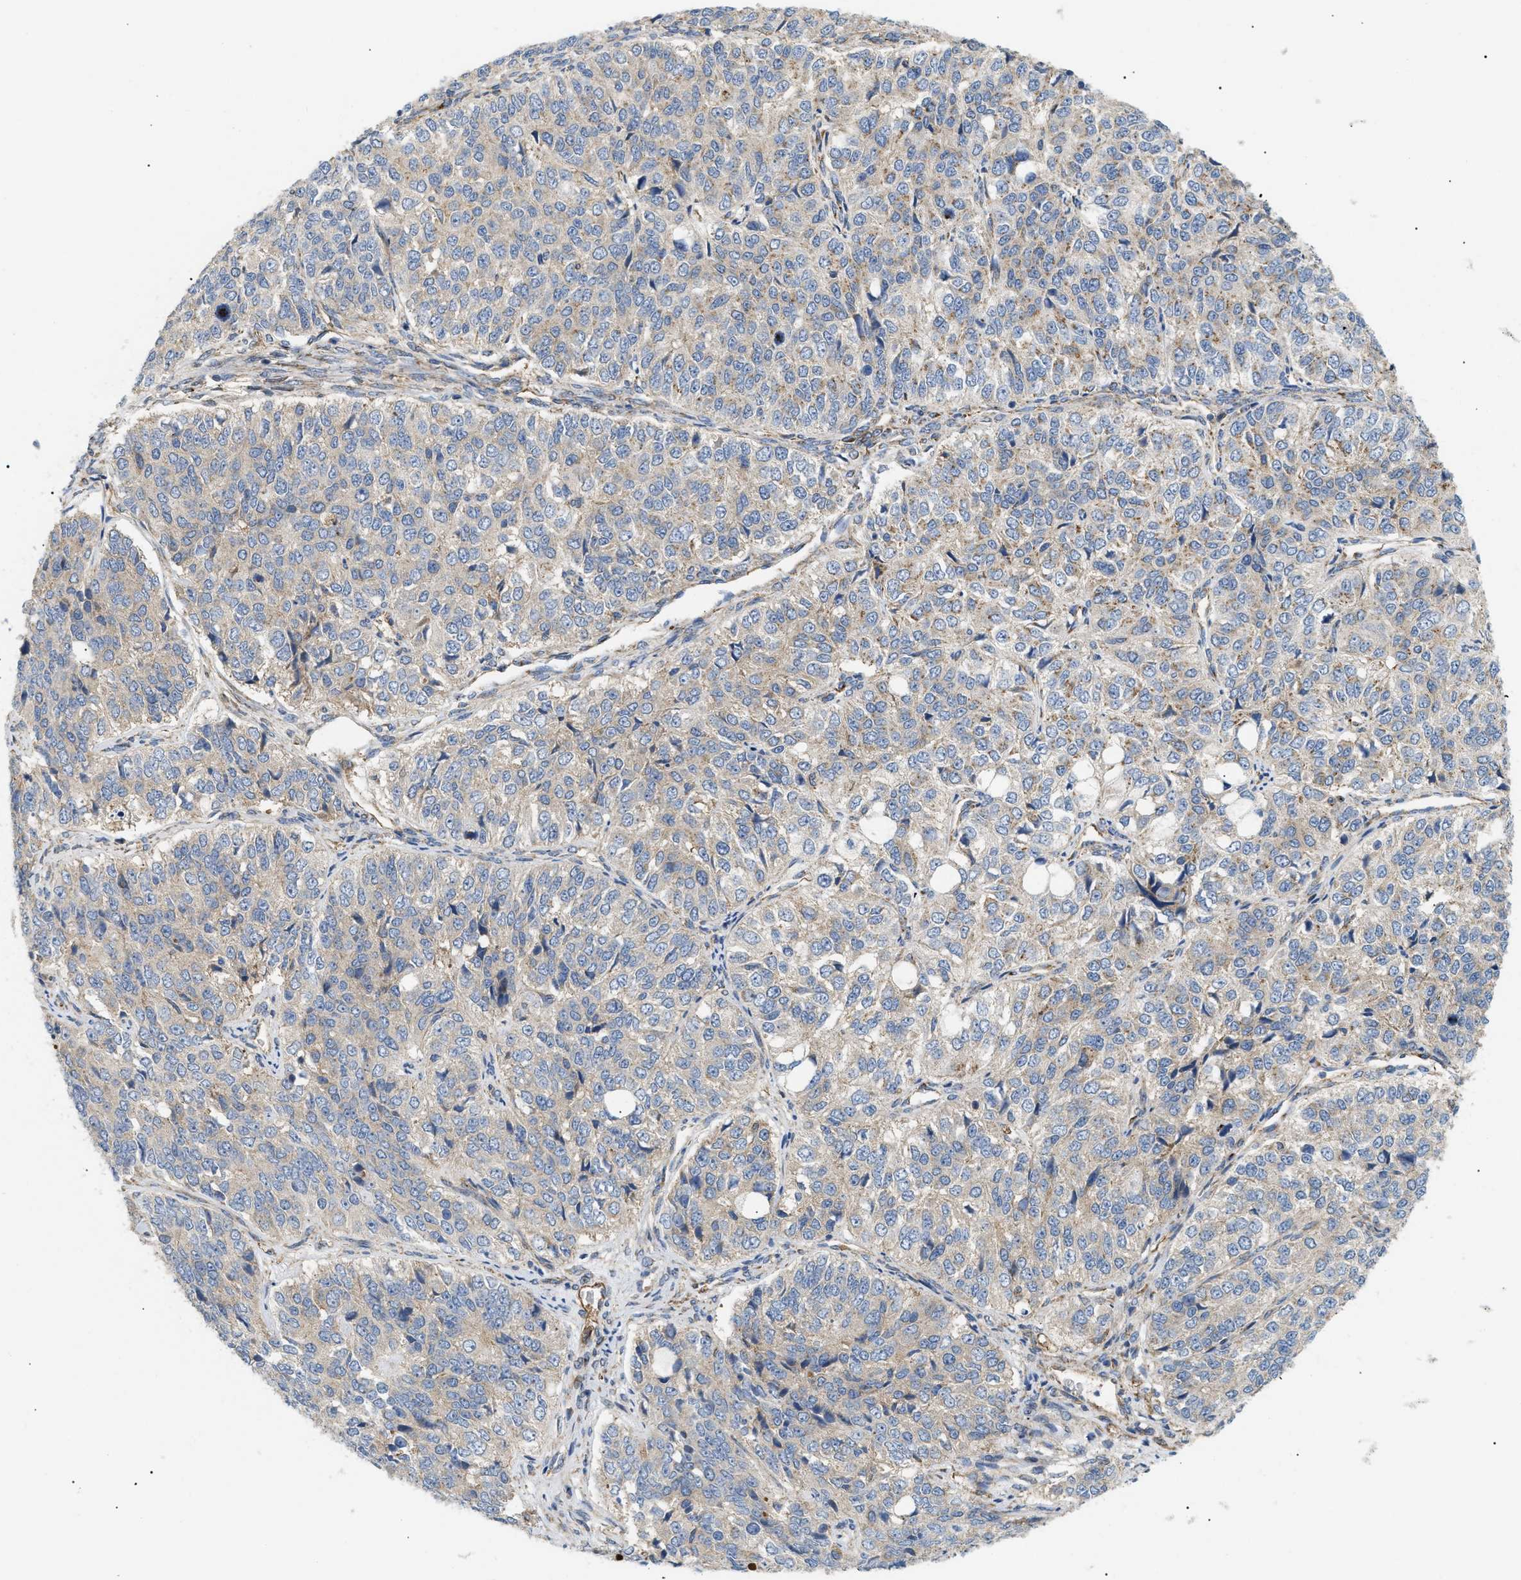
{"staining": {"intensity": "weak", "quantity": "25%-75%", "location": "cytoplasmic/membranous"}, "tissue": "ovarian cancer", "cell_type": "Tumor cells", "image_type": "cancer", "snomed": [{"axis": "morphology", "description": "Carcinoma, endometroid"}, {"axis": "topography", "description": "Ovary"}], "caption": "Tumor cells demonstrate low levels of weak cytoplasmic/membranous staining in about 25%-75% of cells in endometroid carcinoma (ovarian).", "gene": "DCTN4", "patient": {"sex": "female", "age": 51}}